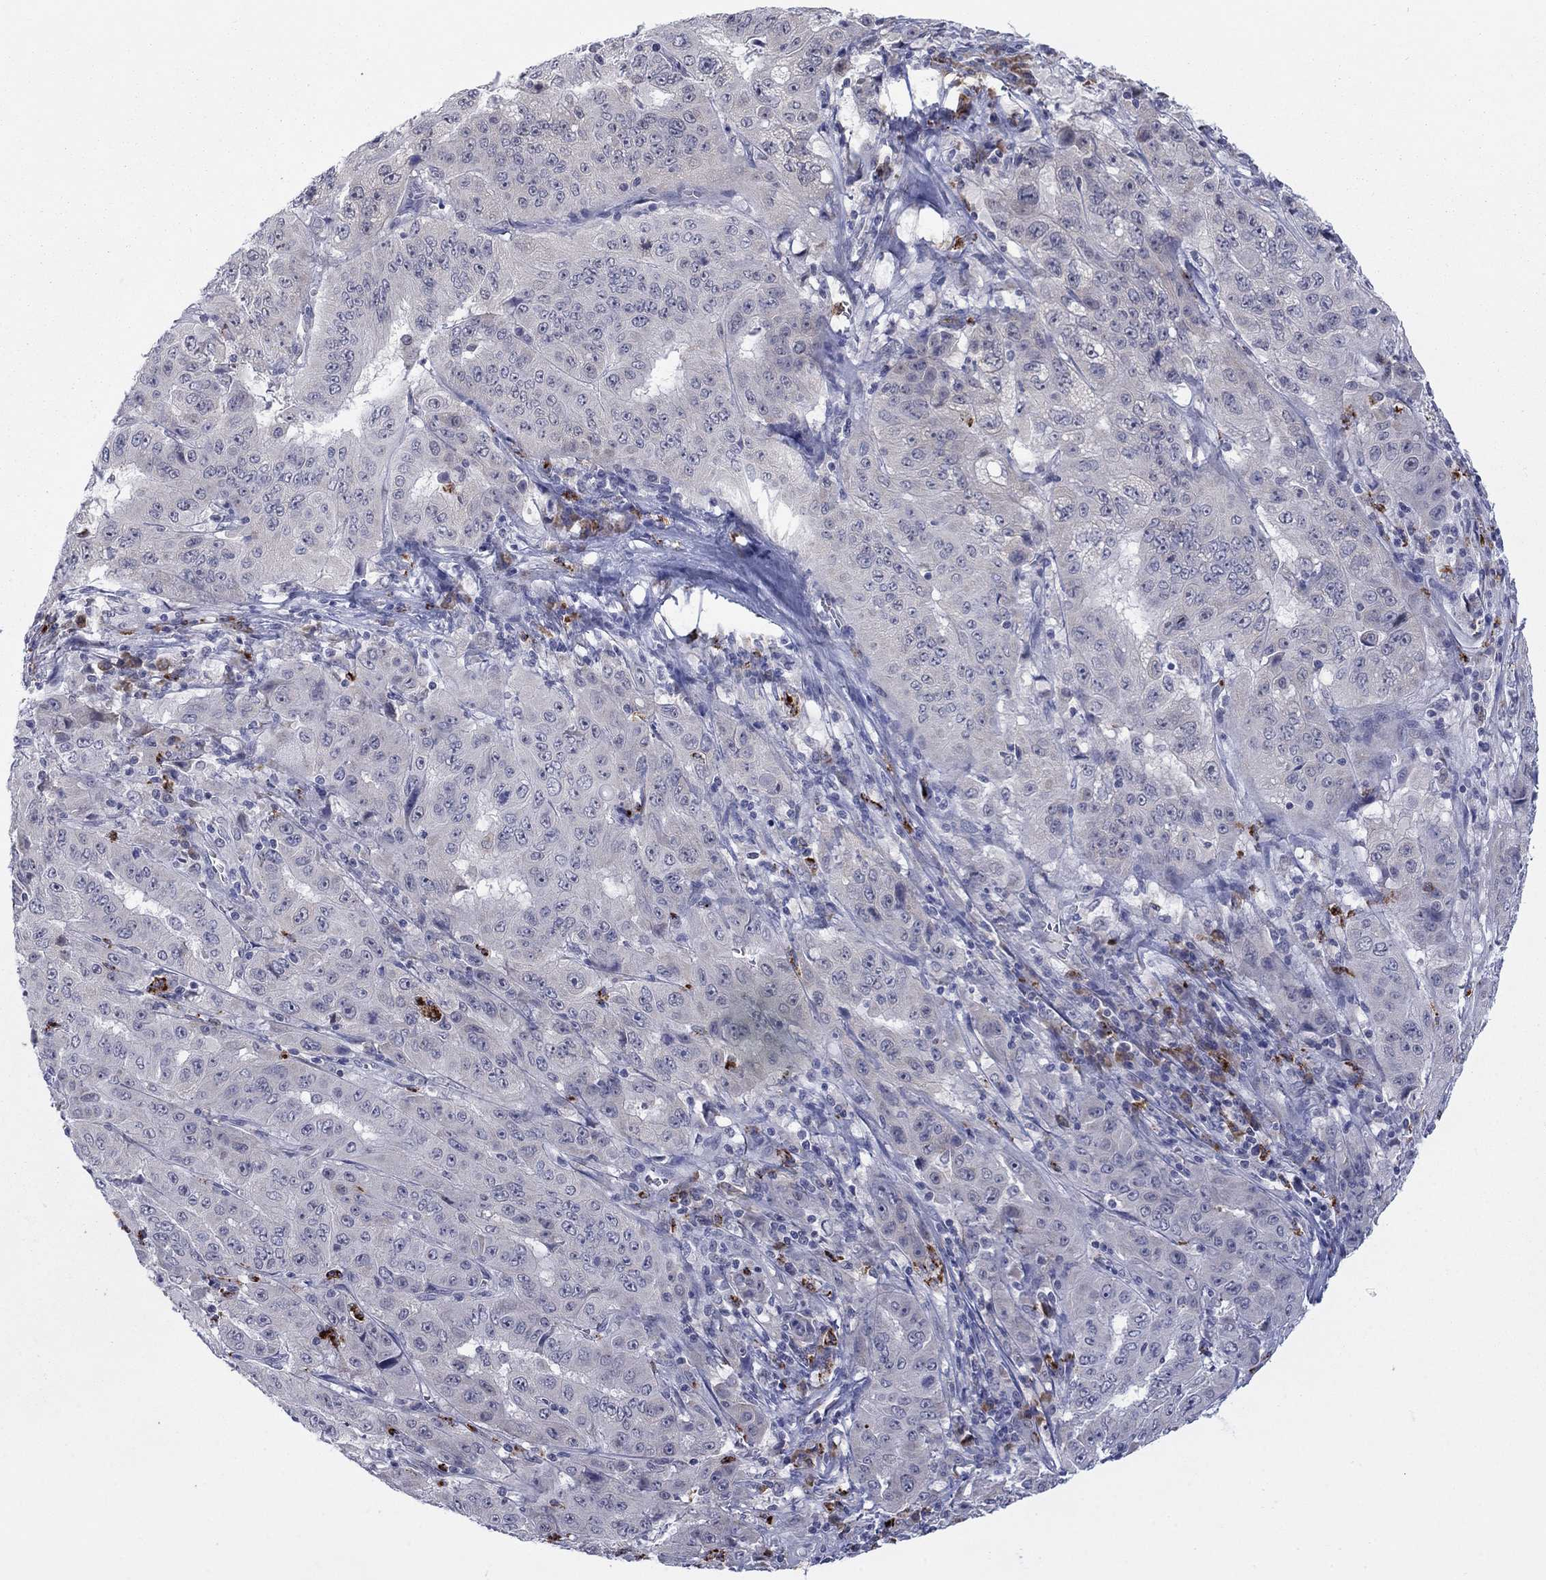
{"staining": {"intensity": "negative", "quantity": "none", "location": "none"}, "tissue": "pancreatic cancer", "cell_type": "Tumor cells", "image_type": "cancer", "snomed": [{"axis": "morphology", "description": "Adenocarcinoma, NOS"}, {"axis": "topography", "description": "Pancreas"}], "caption": "The photomicrograph reveals no staining of tumor cells in pancreatic adenocarcinoma.", "gene": "MTRFR", "patient": {"sex": "male", "age": 63}}